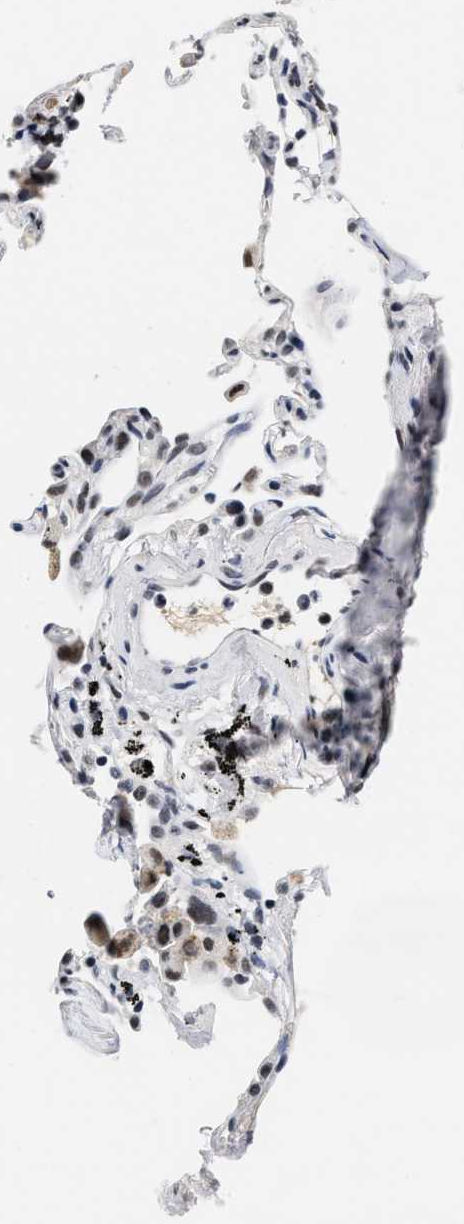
{"staining": {"intensity": "moderate", "quantity": "25%-75%", "location": "nuclear"}, "tissue": "lung", "cell_type": "Alveolar cells", "image_type": "normal", "snomed": [{"axis": "morphology", "description": "Normal tissue, NOS"}, {"axis": "topography", "description": "Lung"}], "caption": "Protein expression analysis of normal human lung reveals moderate nuclear staining in about 25%-75% of alveolar cells.", "gene": "INIP", "patient": {"sex": "male", "age": 59}}